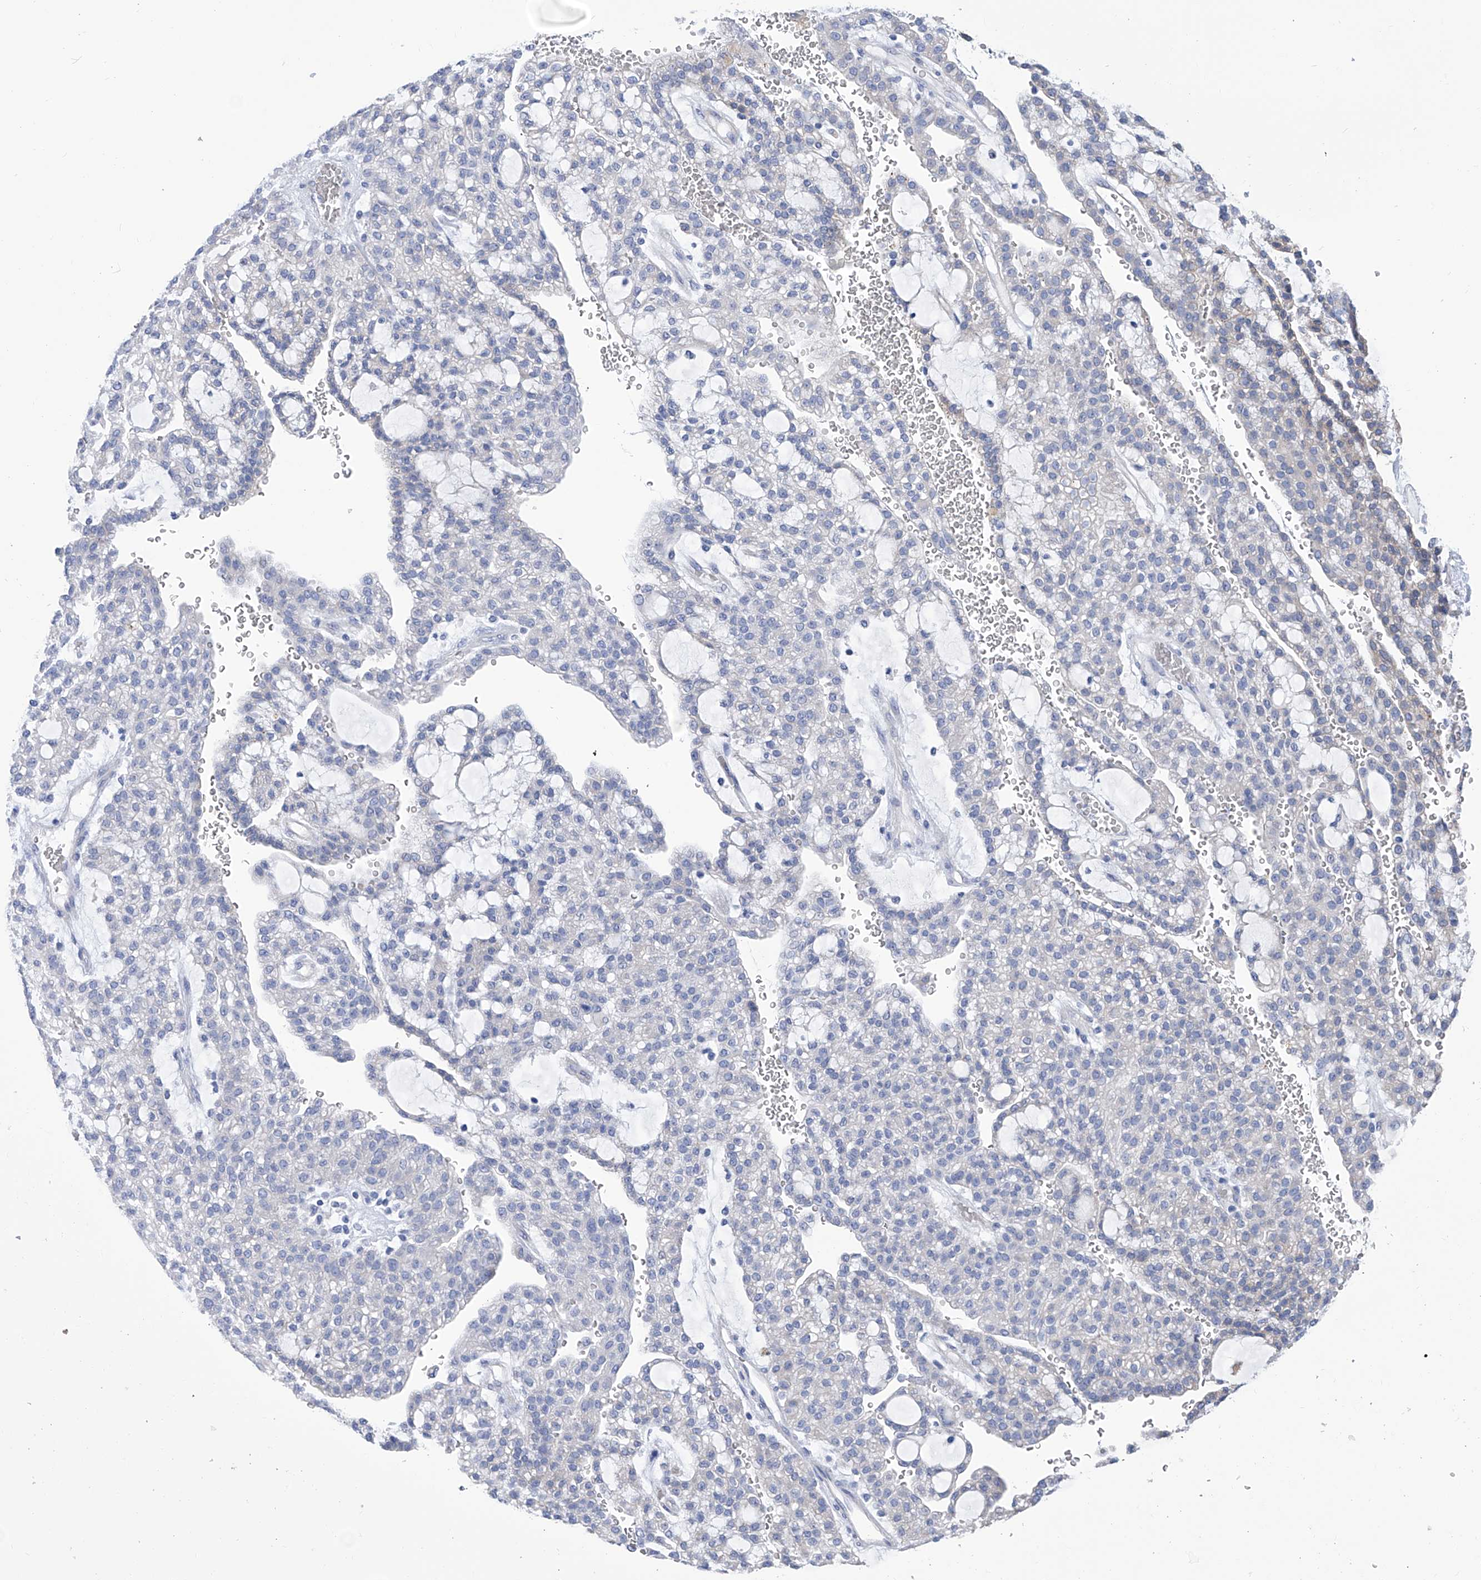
{"staining": {"intensity": "negative", "quantity": "none", "location": "none"}, "tissue": "renal cancer", "cell_type": "Tumor cells", "image_type": "cancer", "snomed": [{"axis": "morphology", "description": "Adenocarcinoma, NOS"}, {"axis": "topography", "description": "Kidney"}], "caption": "The image exhibits no significant positivity in tumor cells of adenocarcinoma (renal).", "gene": "SMS", "patient": {"sex": "male", "age": 63}}